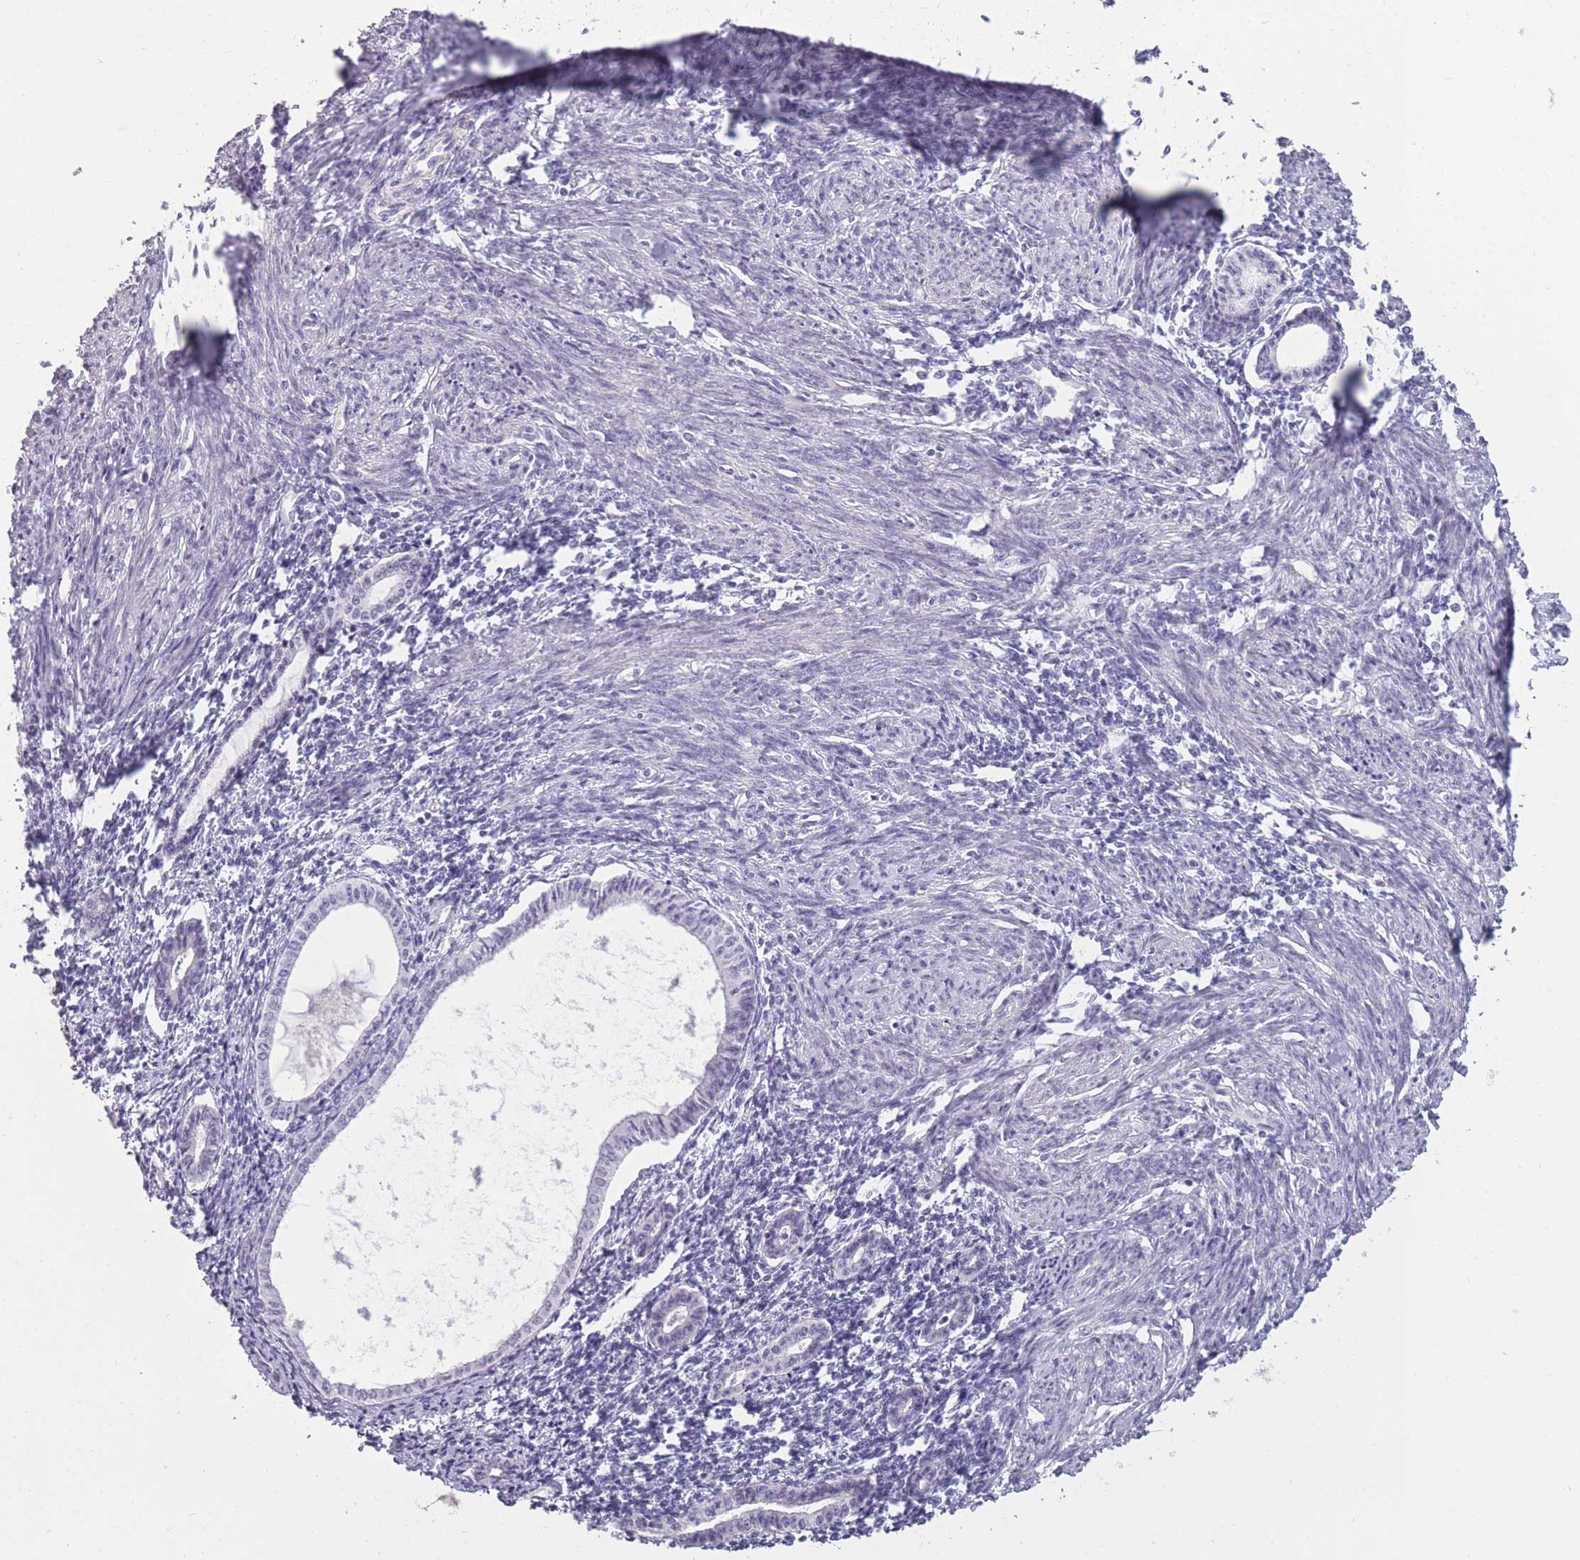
{"staining": {"intensity": "negative", "quantity": "none", "location": "none"}, "tissue": "endometrium", "cell_type": "Cells in endometrial stroma", "image_type": "normal", "snomed": [{"axis": "morphology", "description": "Normal tissue, NOS"}, {"axis": "topography", "description": "Endometrium"}], "caption": "Micrograph shows no significant protein staining in cells in endometrial stroma of unremarkable endometrium. (DAB (3,3'-diaminobenzidine) immunohistochemistry (IHC), high magnification).", "gene": "ZBTB24", "patient": {"sex": "female", "age": 63}}